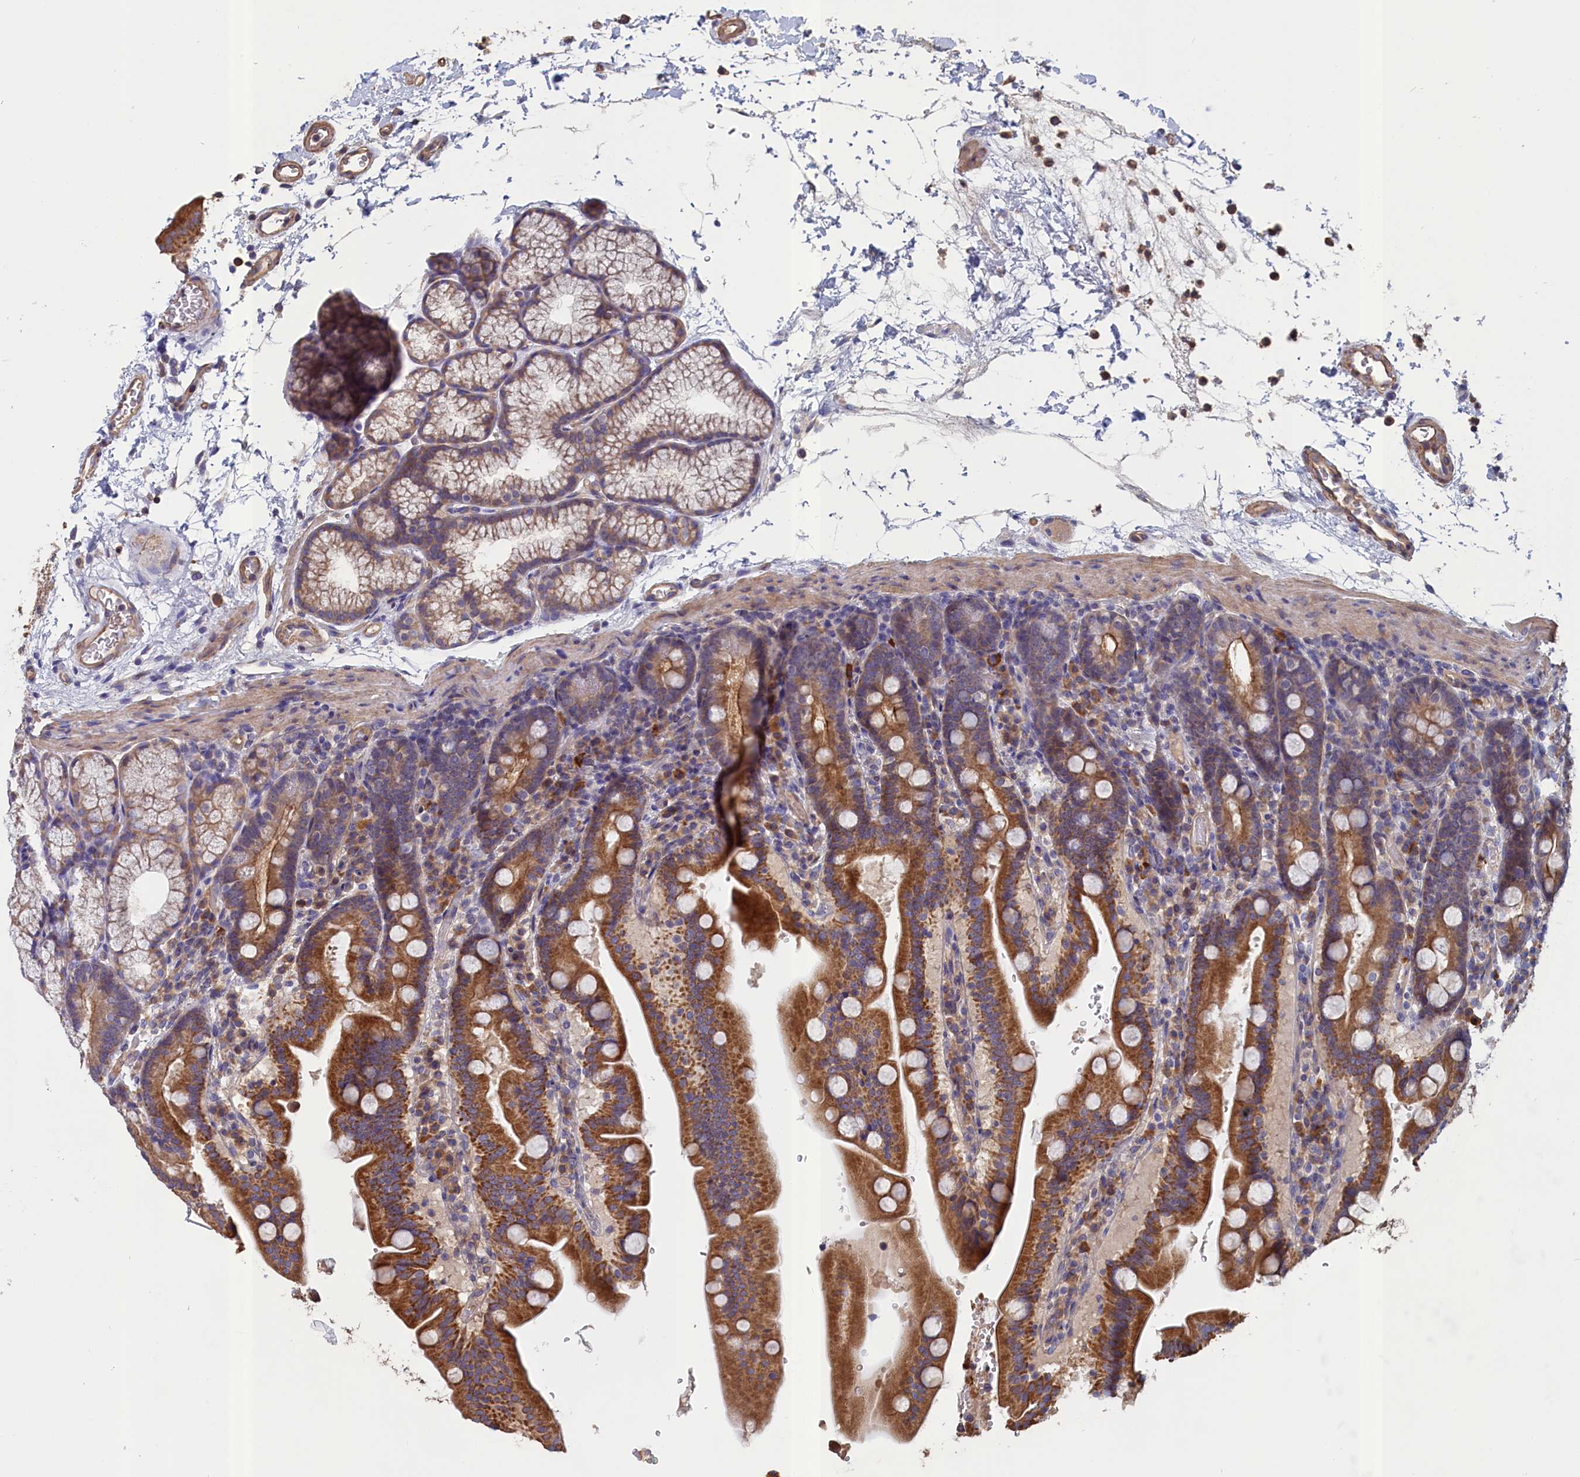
{"staining": {"intensity": "moderate", "quantity": ">75%", "location": "cytoplasmic/membranous"}, "tissue": "duodenum", "cell_type": "Glandular cells", "image_type": "normal", "snomed": [{"axis": "morphology", "description": "Normal tissue, NOS"}, {"axis": "topography", "description": "Duodenum"}], "caption": "Duodenum stained for a protein (brown) displays moderate cytoplasmic/membranous positive expression in approximately >75% of glandular cells.", "gene": "ANKRD2", "patient": {"sex": "male", "age": 54}}